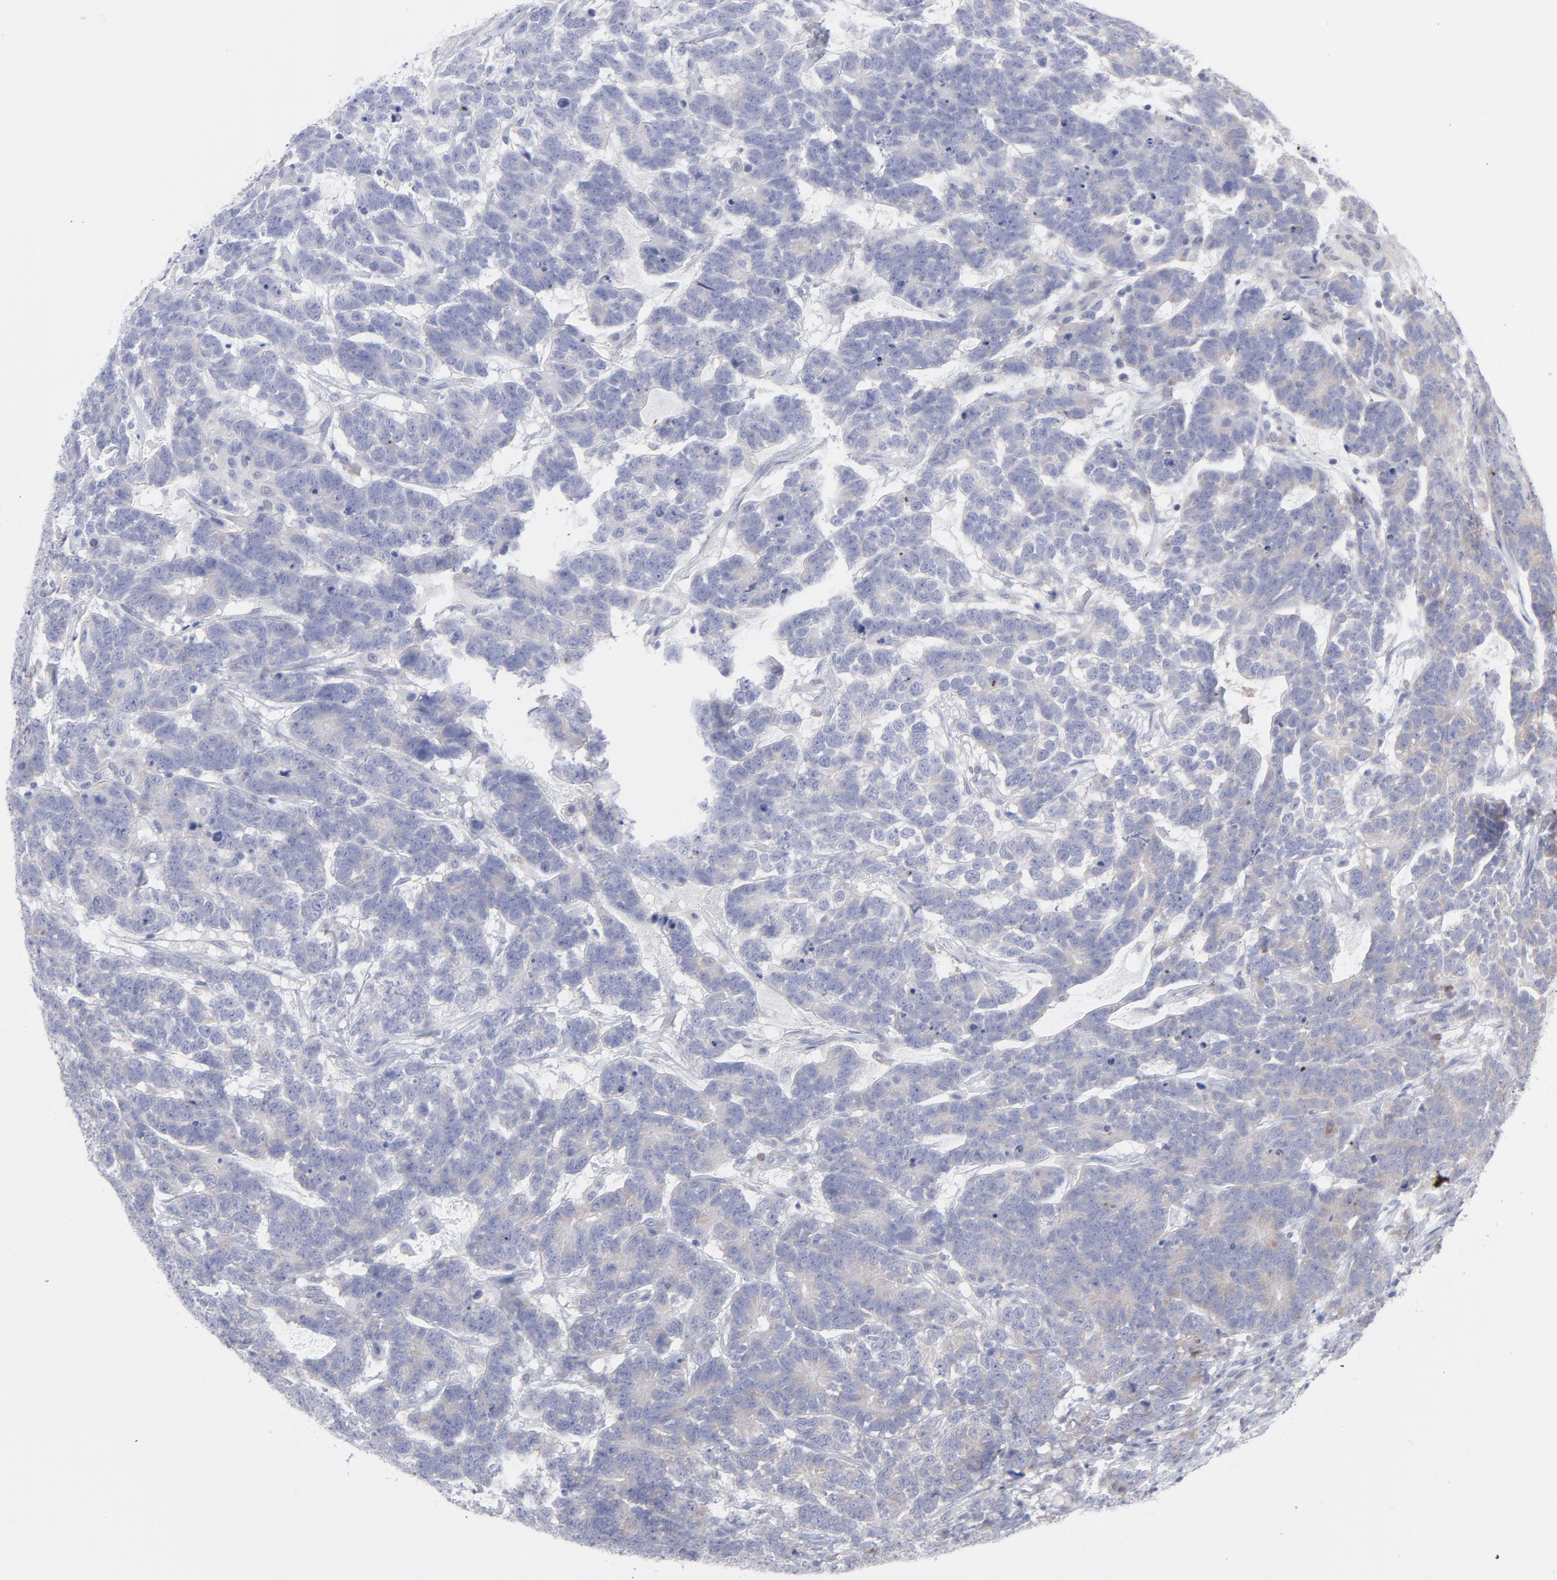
{"staining": {"intensity": "negative", "quantity": "none", "location": "none"}, "tissue": "testis cancer", "cell_type": "Tumor cells", "image_type": "cancer", "snomed": [{"axis": "morphology", "description": "Carcinoma, Embryonal, NOS"}, {"axis": "topography", "description": "Testis"}], "caption": "The micrograph reveals no staining of tumor cells in embryonal carcinoma (testis).", "gene": "RPS24", "patient": {"sex": "male", "age": 26}}